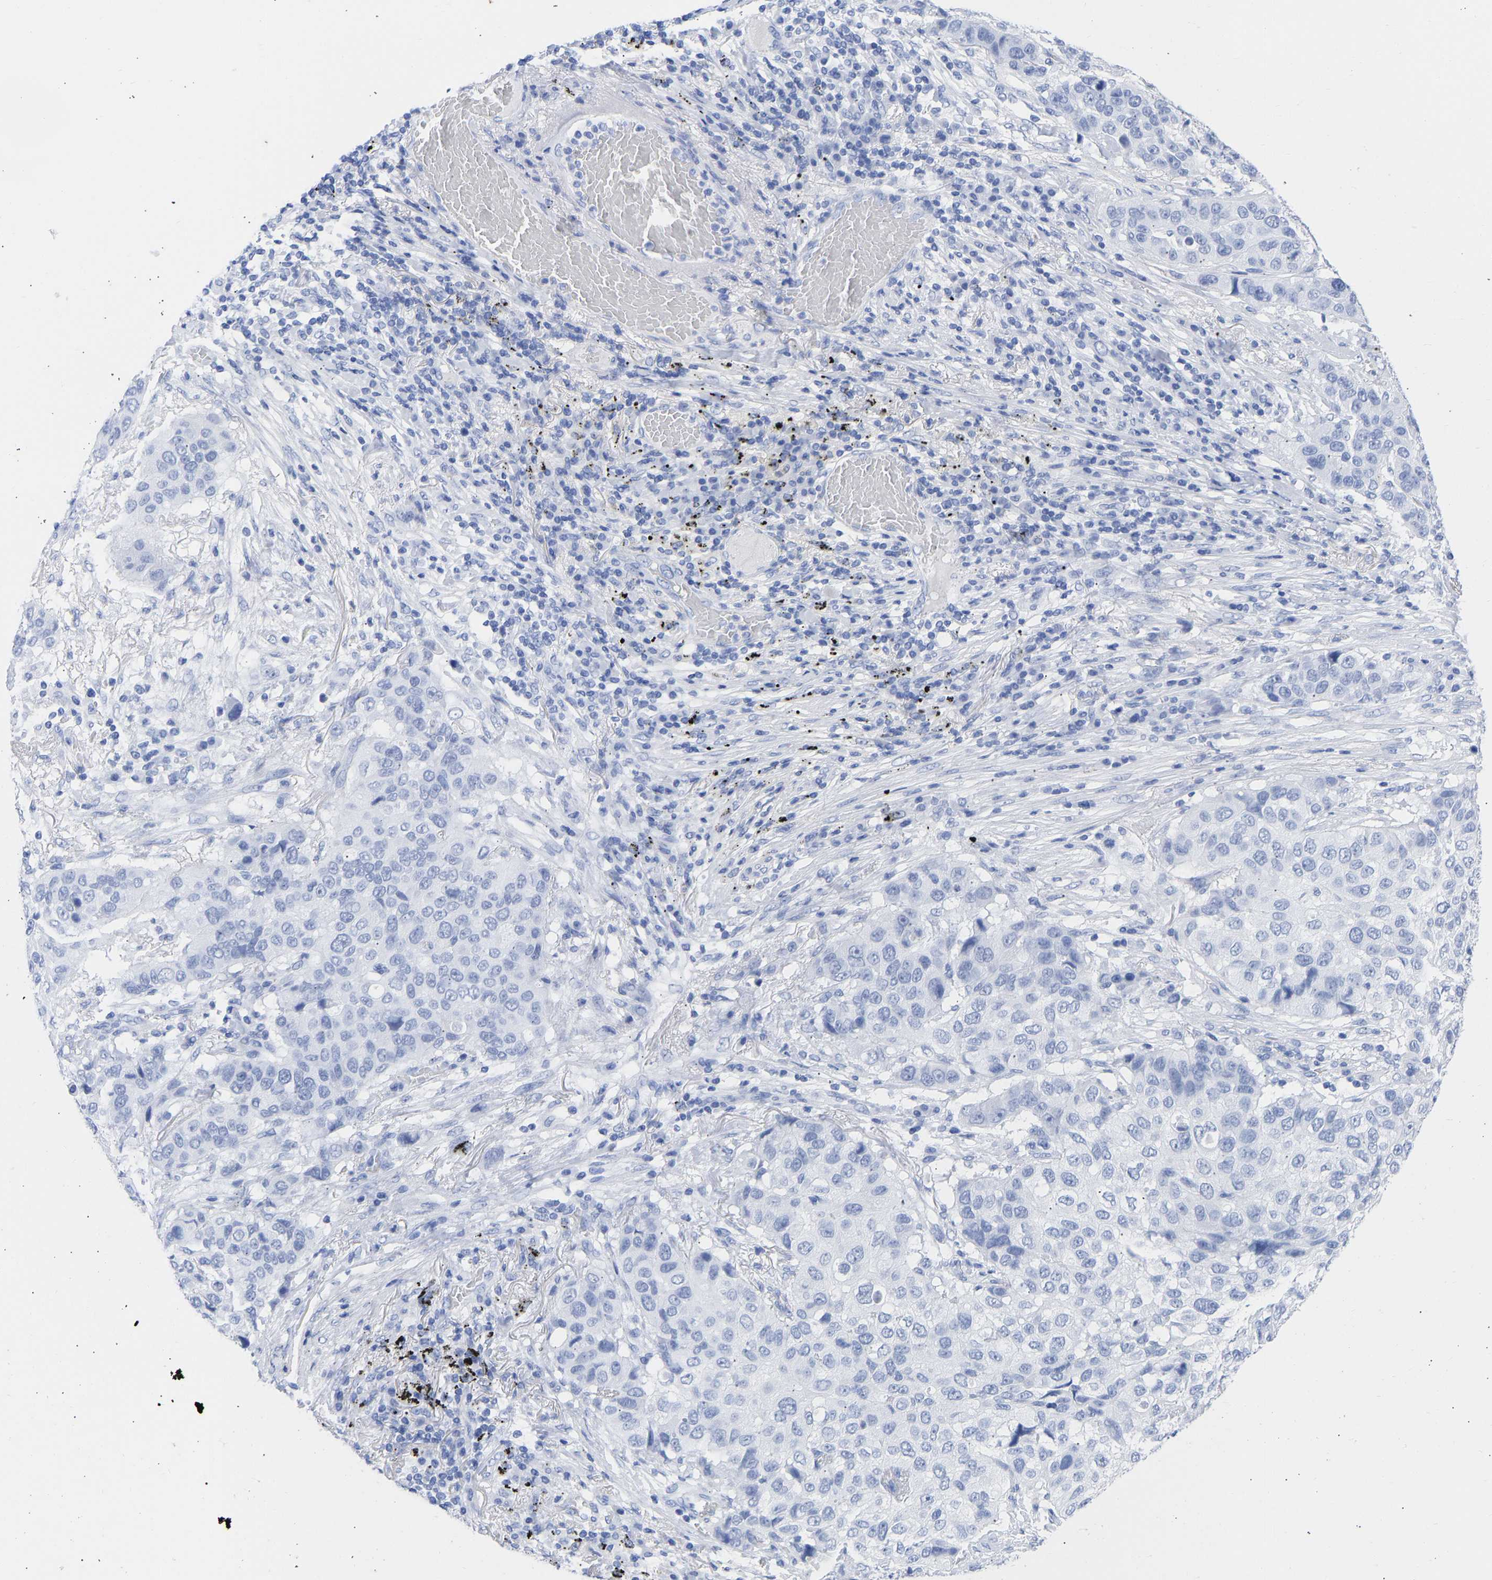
{"staining": {"intensity": "negative", "quantity": "none", "location": "none"}, "tissue": "lung cancer", "cell_type": "Tumor cells", "image_type": "cancer", "snomed": [{"axis": "morphology", "description": "Squamous cell carcinoma, NOS"}, {"axis": "topography", "description": "Lung"}], "caption": "Immunohistochemistry photomicrograph of human lung cancer (squamous cell carcinoma) stained for a protein (brown), which shows no expression in tumor cells.", "gene": "KRT1", "patient": {"sex": "male", "age": 57}}